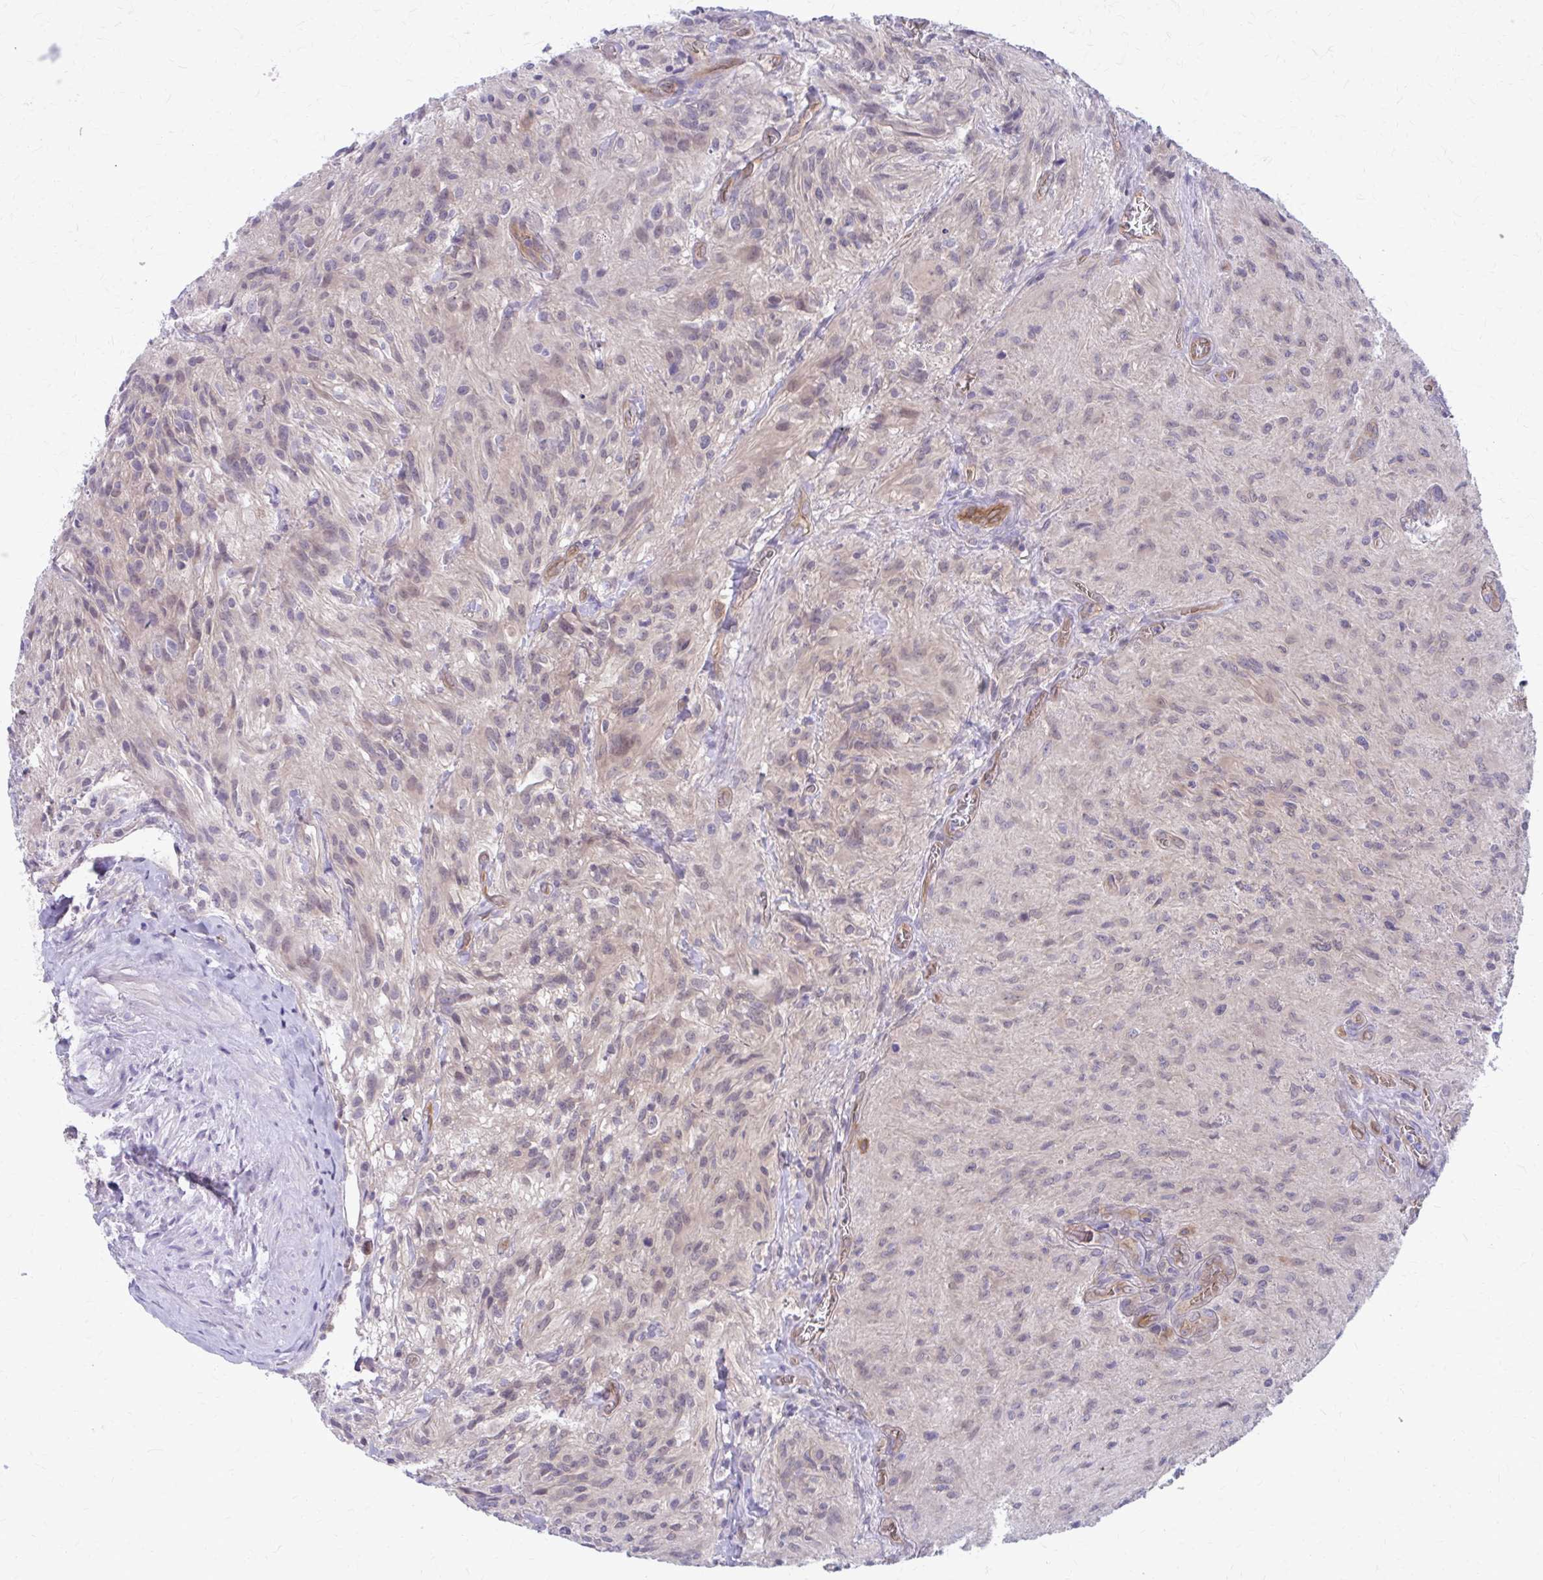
{"staining": {"intensity": "weak", "quantity": "<25%", "location": "nuclear"}, "tissue": "glioma", "cell_type": "Tumor cells", "image_type": "cancer", "snomed": [{"axis": "morphology", "description": "Glioma, malignant, High grade"}, {"axis": "topography", "description": "Brain"}], "caption": "A micrograph of human malignant high-grade glioma is negative for staining in tumor cells.", "gene": "CLIC2", "patient": {"sex": "male", "age": 47}}